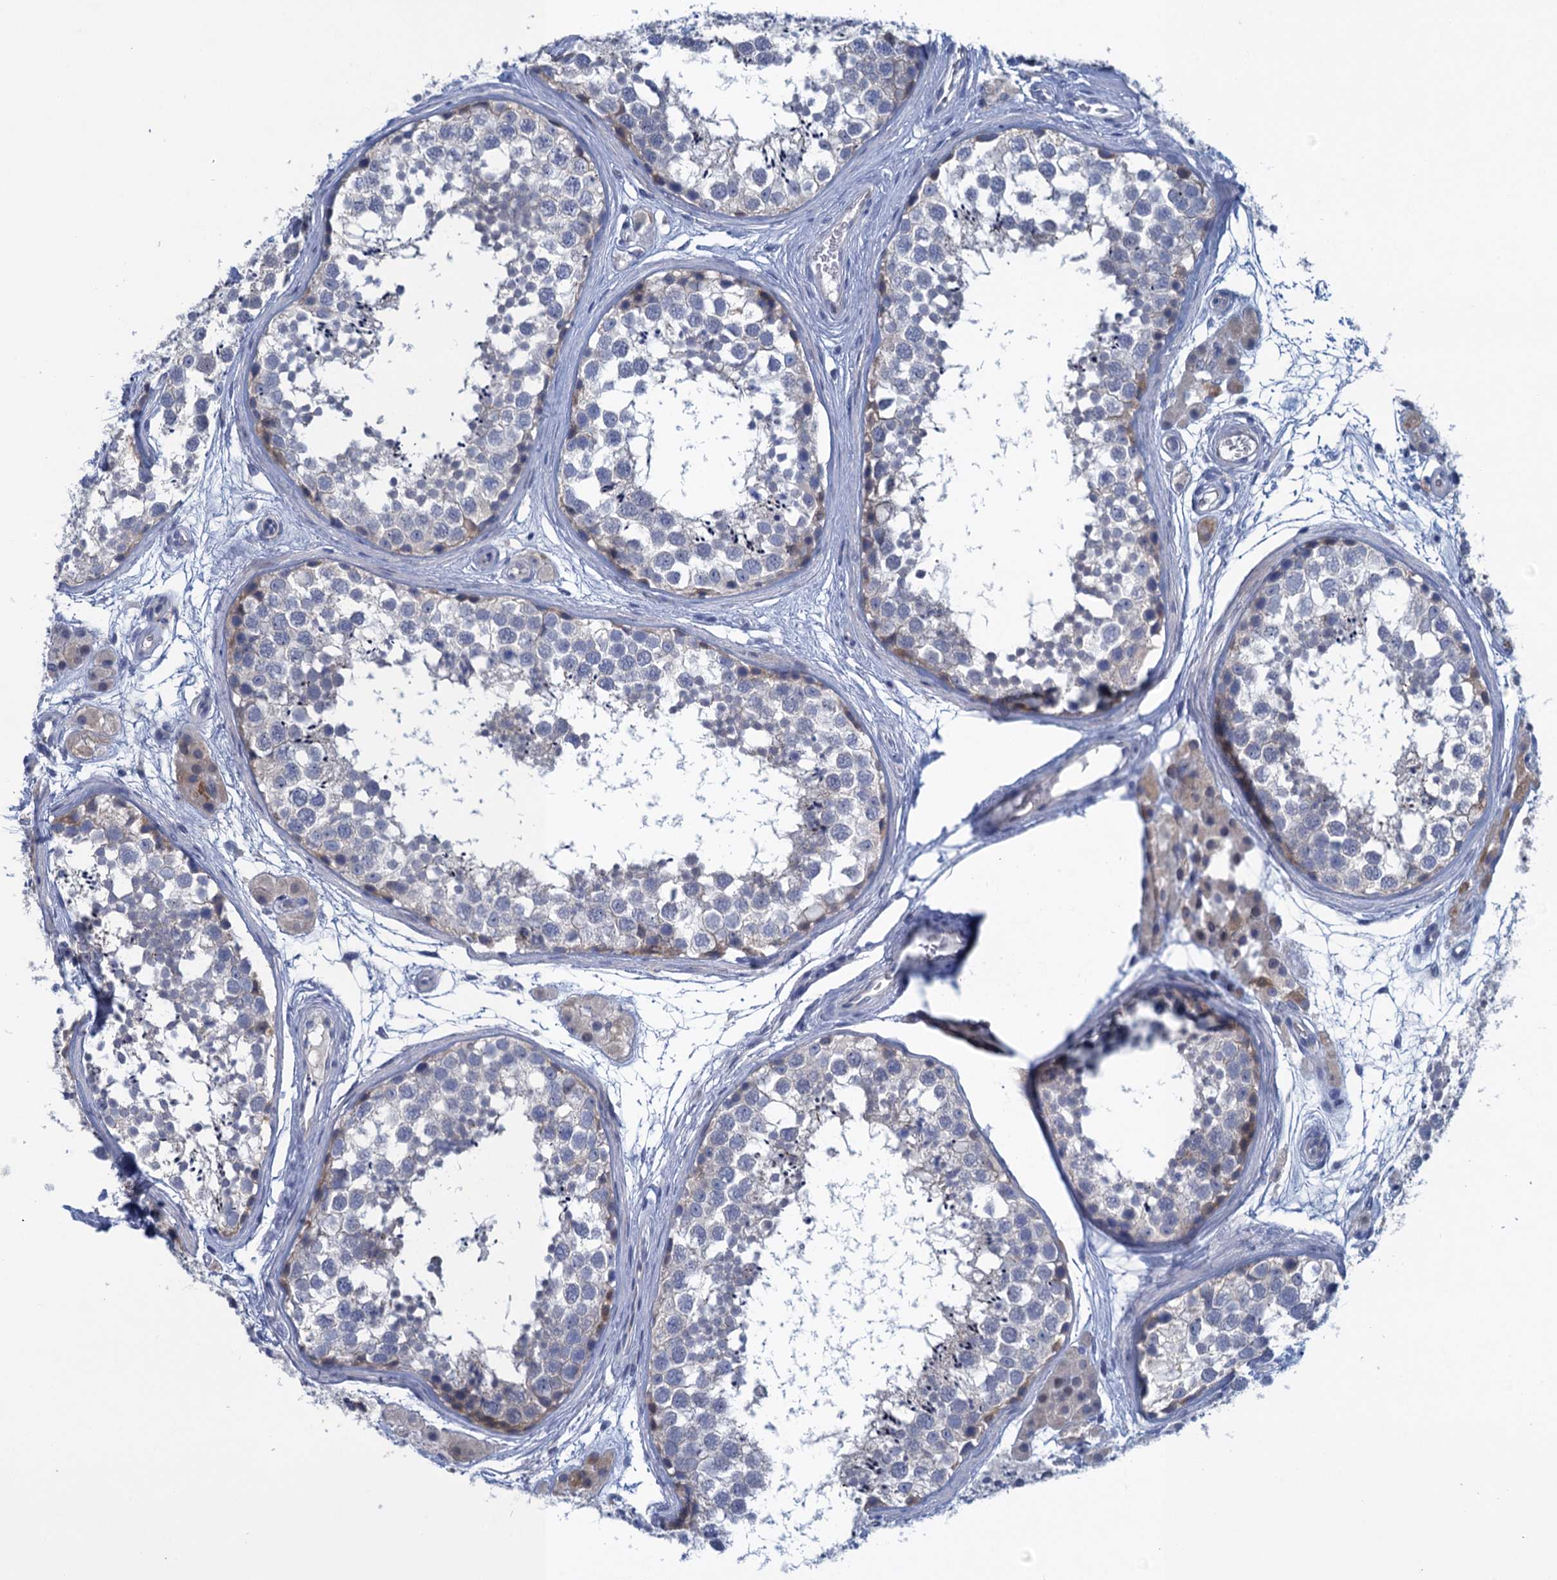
{"staining": {"intensity": "weak", "quantity": "<25%", "location": "cytoplasmic/membranous"}, "tissue": "testis", "cell_type": "Cells in seminiferous ducts", "image_type": "normal", "snomed": [{"axis": "morphology", "description": "Normal tissue, NOS"}, {"axis": "topography", "description": "Testis"}], "caption": "Immunohistochemistry (IHC) histopathology image of benign testis: human testis stained with DAB demonstrates no significant protein expression in cells in seminiferous ducts. The staining is performed using DAB (3,3'-diaminobenzidine) brown chromogen with nuclei counter-stained in using hematoxylin.", "gene": "SCEL", "patient": {"sex": "male", "age": 56}}